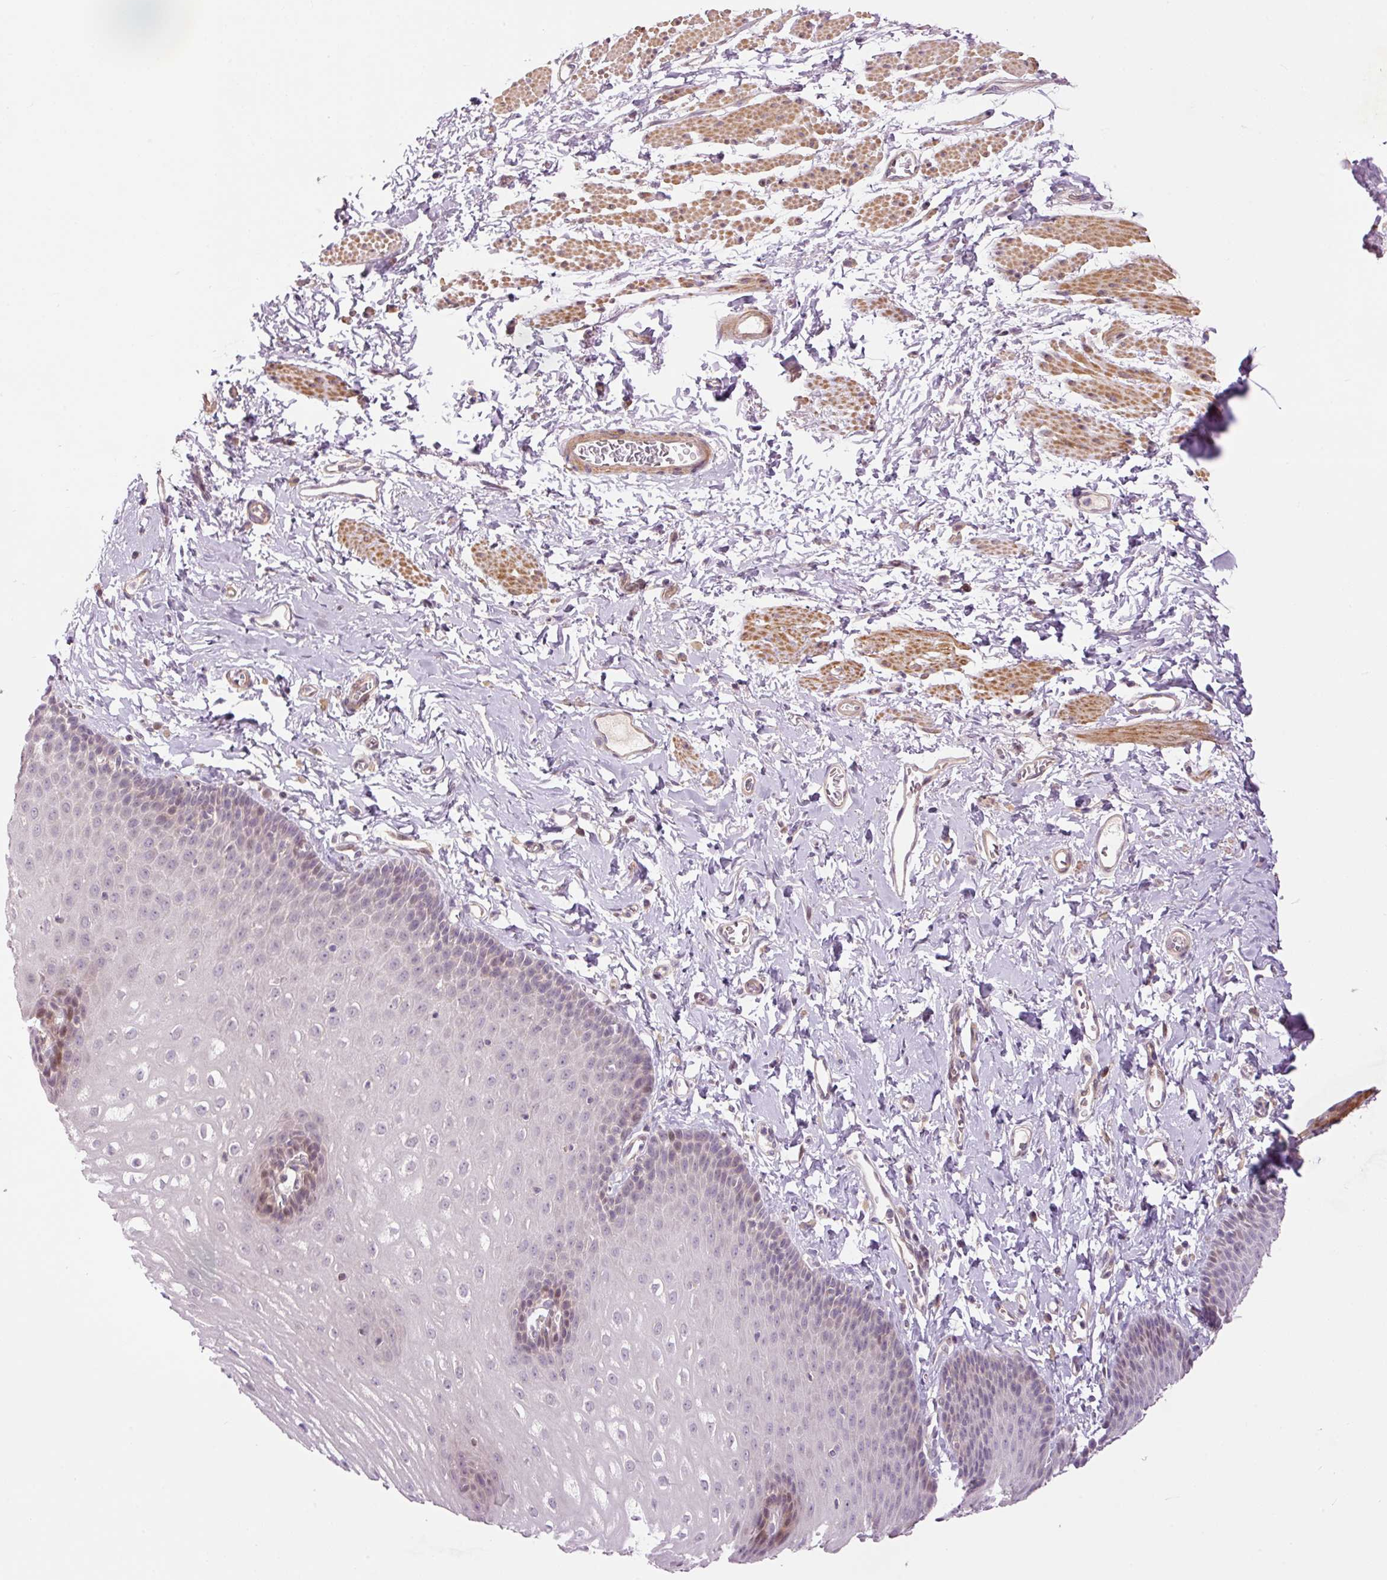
{"staining": {"intensity": "moderate", "quantity": "<25%", "location": "nuclear"}, "tissue": "esophagus", "cell_type": "Squamous epithelial cells", "image_type": "normal", "snomed": [{"axis": "morphology", "description": "Normal tissue, NOS"}, {"axis": "topography", "description": "Esophagus"}], "caption": "Esophagus stained with immunohistochemistry demonstrates moderate nuclear positivity in about <25% of squamous epithelial cells. (DAB (3,3'-diaminobenzidine) IHC, brown staining for protein, blue staining for nuclei).", "gene": "SLC29A3", "patient": {"sex": "male", "age": 70}}